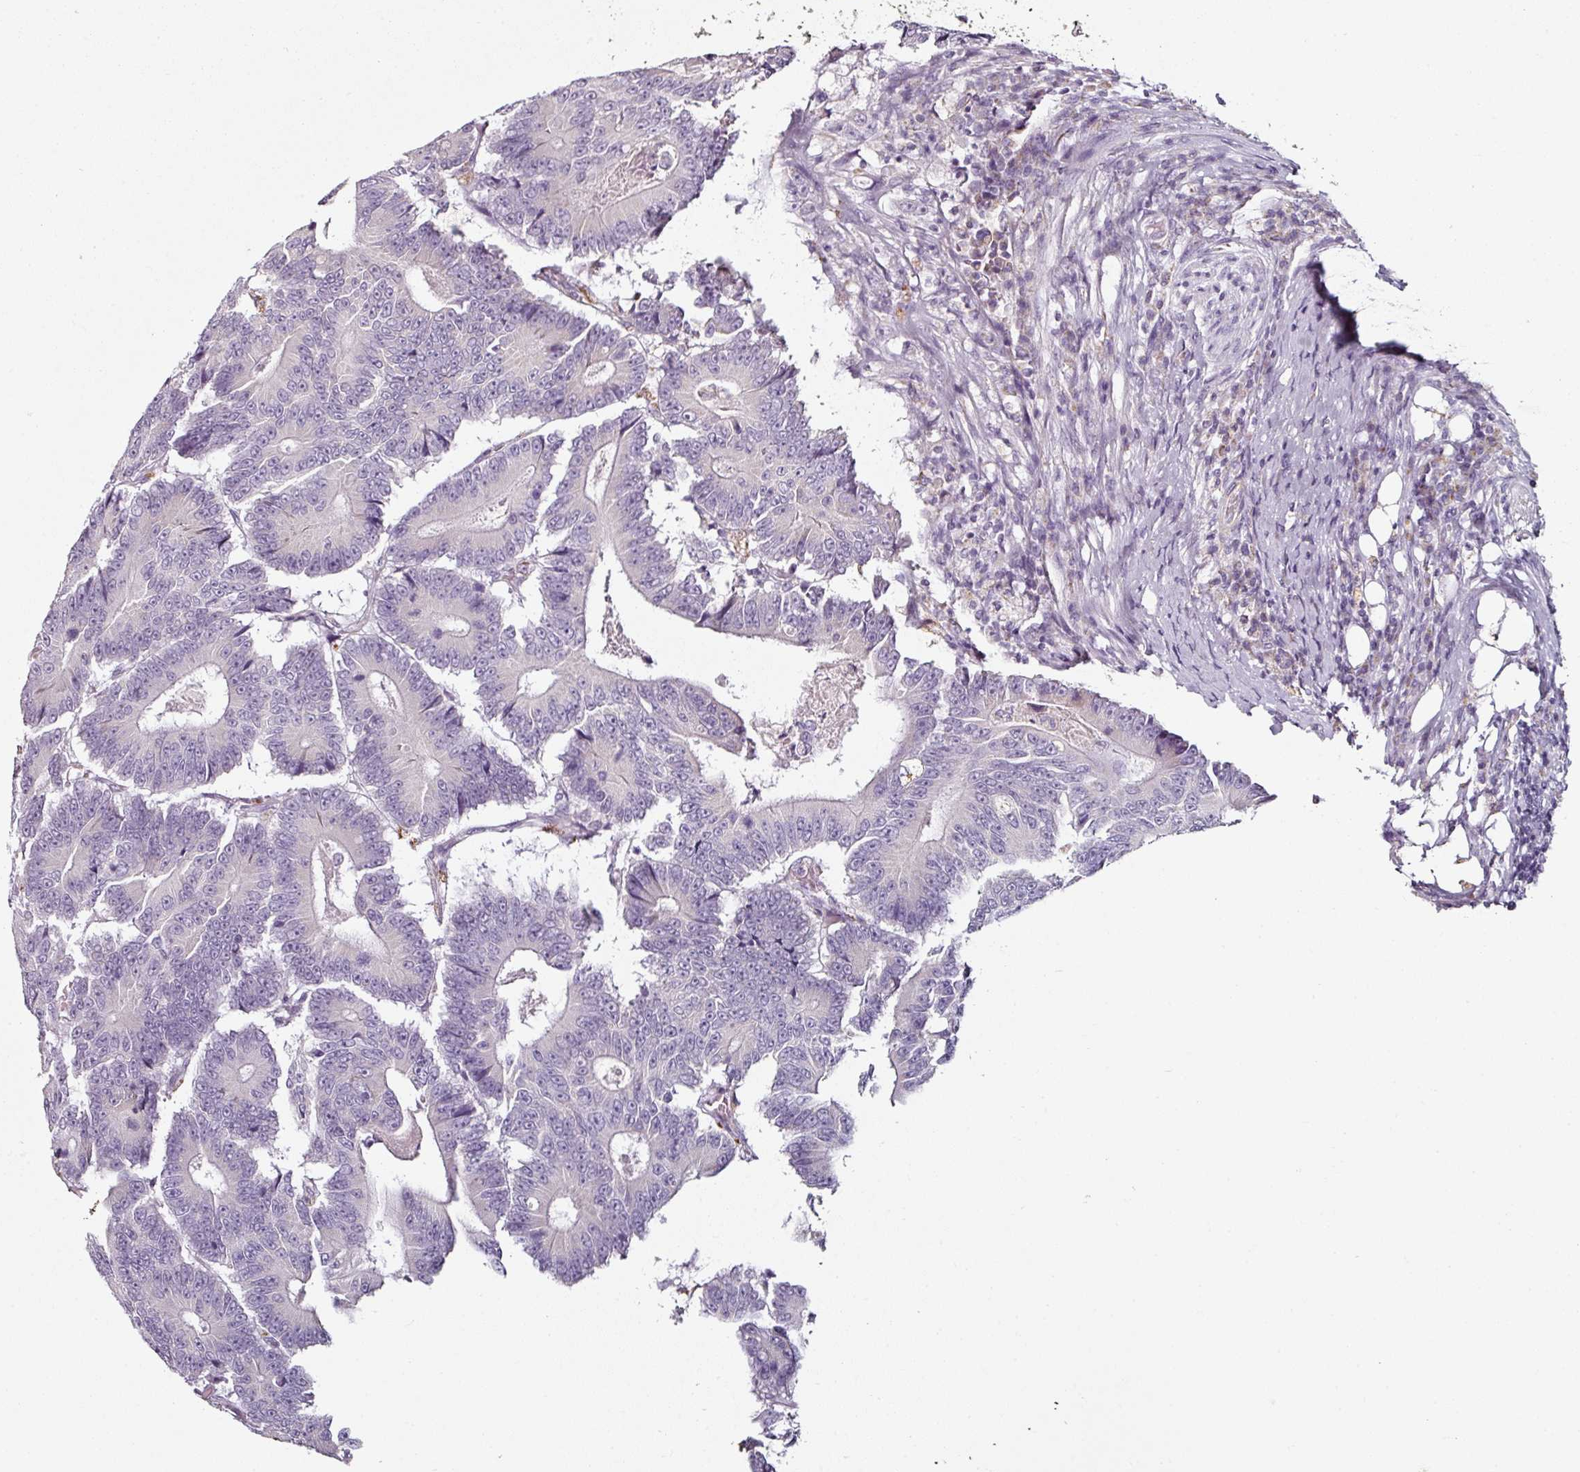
{"staining": {"intensity": "negative", "quantity": "none", "location": "none"}, "tissue": "colorectal cancer", "cell_type": "Tumor cells", "image_type": "cancer", "snomed": [{"axis": "morphology", "description": "Adenocarcinoma, NOS"}, {"axis": "topography", "description": "Colon"}], "caption": "High magnification brightfield microscopy of adenocarcinoma (colorectal) stained with DAB (brown) and counterstained with hematoxylin (blue): tumor cells show no significant positivity. (Stains: DAB immunohistochemistry (IHC) with hematoxylin counter stain, Microscopy: brightfield microscopy at high magnification).", "gene": "CAP2", "patient": {"sex": "male", "age": 83}}